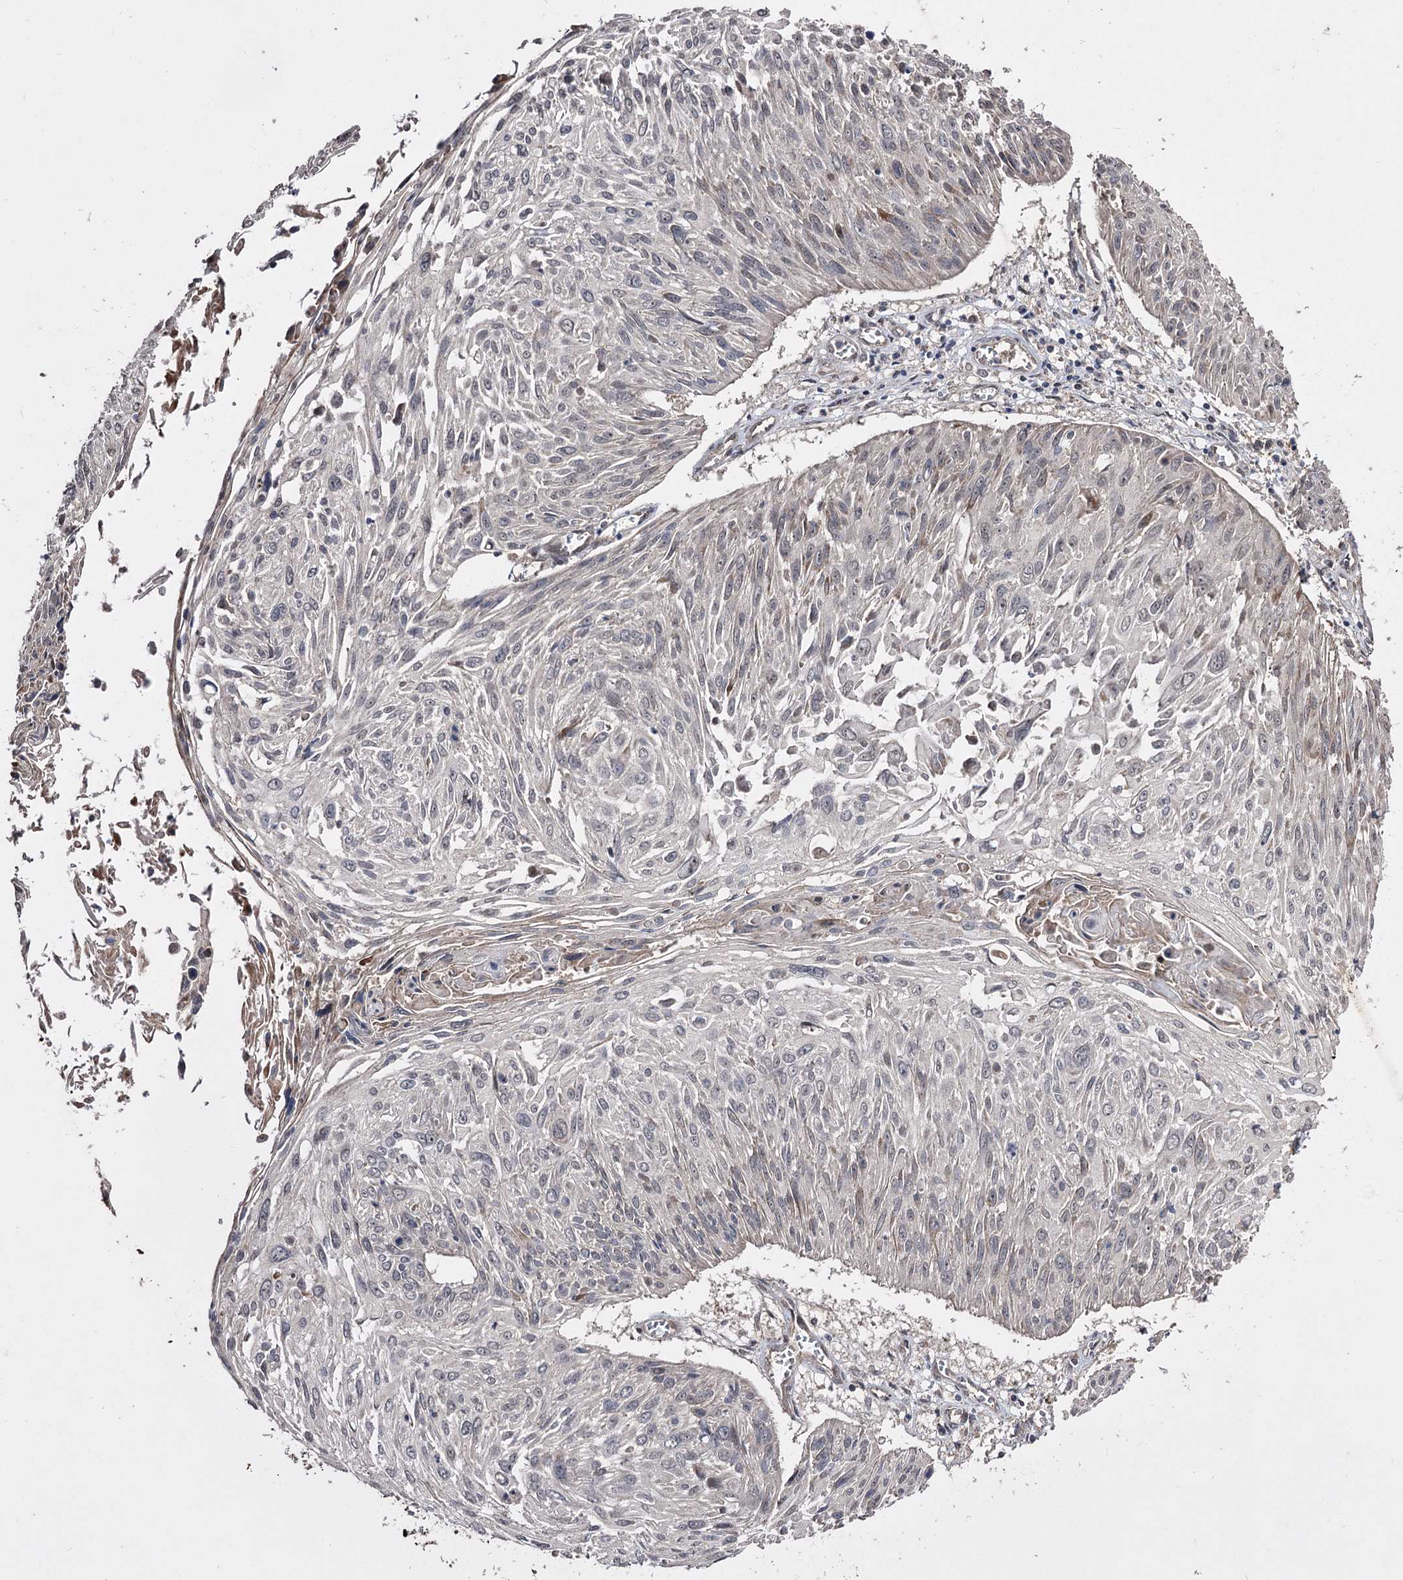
{"staining": {"intensity": "negative", "quantity": "none", "location": "none"}, "tissue": "cervical cancer", "cell_type": "Tumor cells", "image_type": "cancer", "snomed": [{"axis": "morphology", "description": "Squamous cell carcinoma, NOS"}, {"axis": "topography", "description": "Cervix"}], "caption": "IHC of cervical cancer demonstrates no expression in tumor cells. (DAB immunohistochemistry (IHC) with hematoxylin counter stain).", "gene": "CPNE8", "patient": {"sex": "female", "age": 51}}